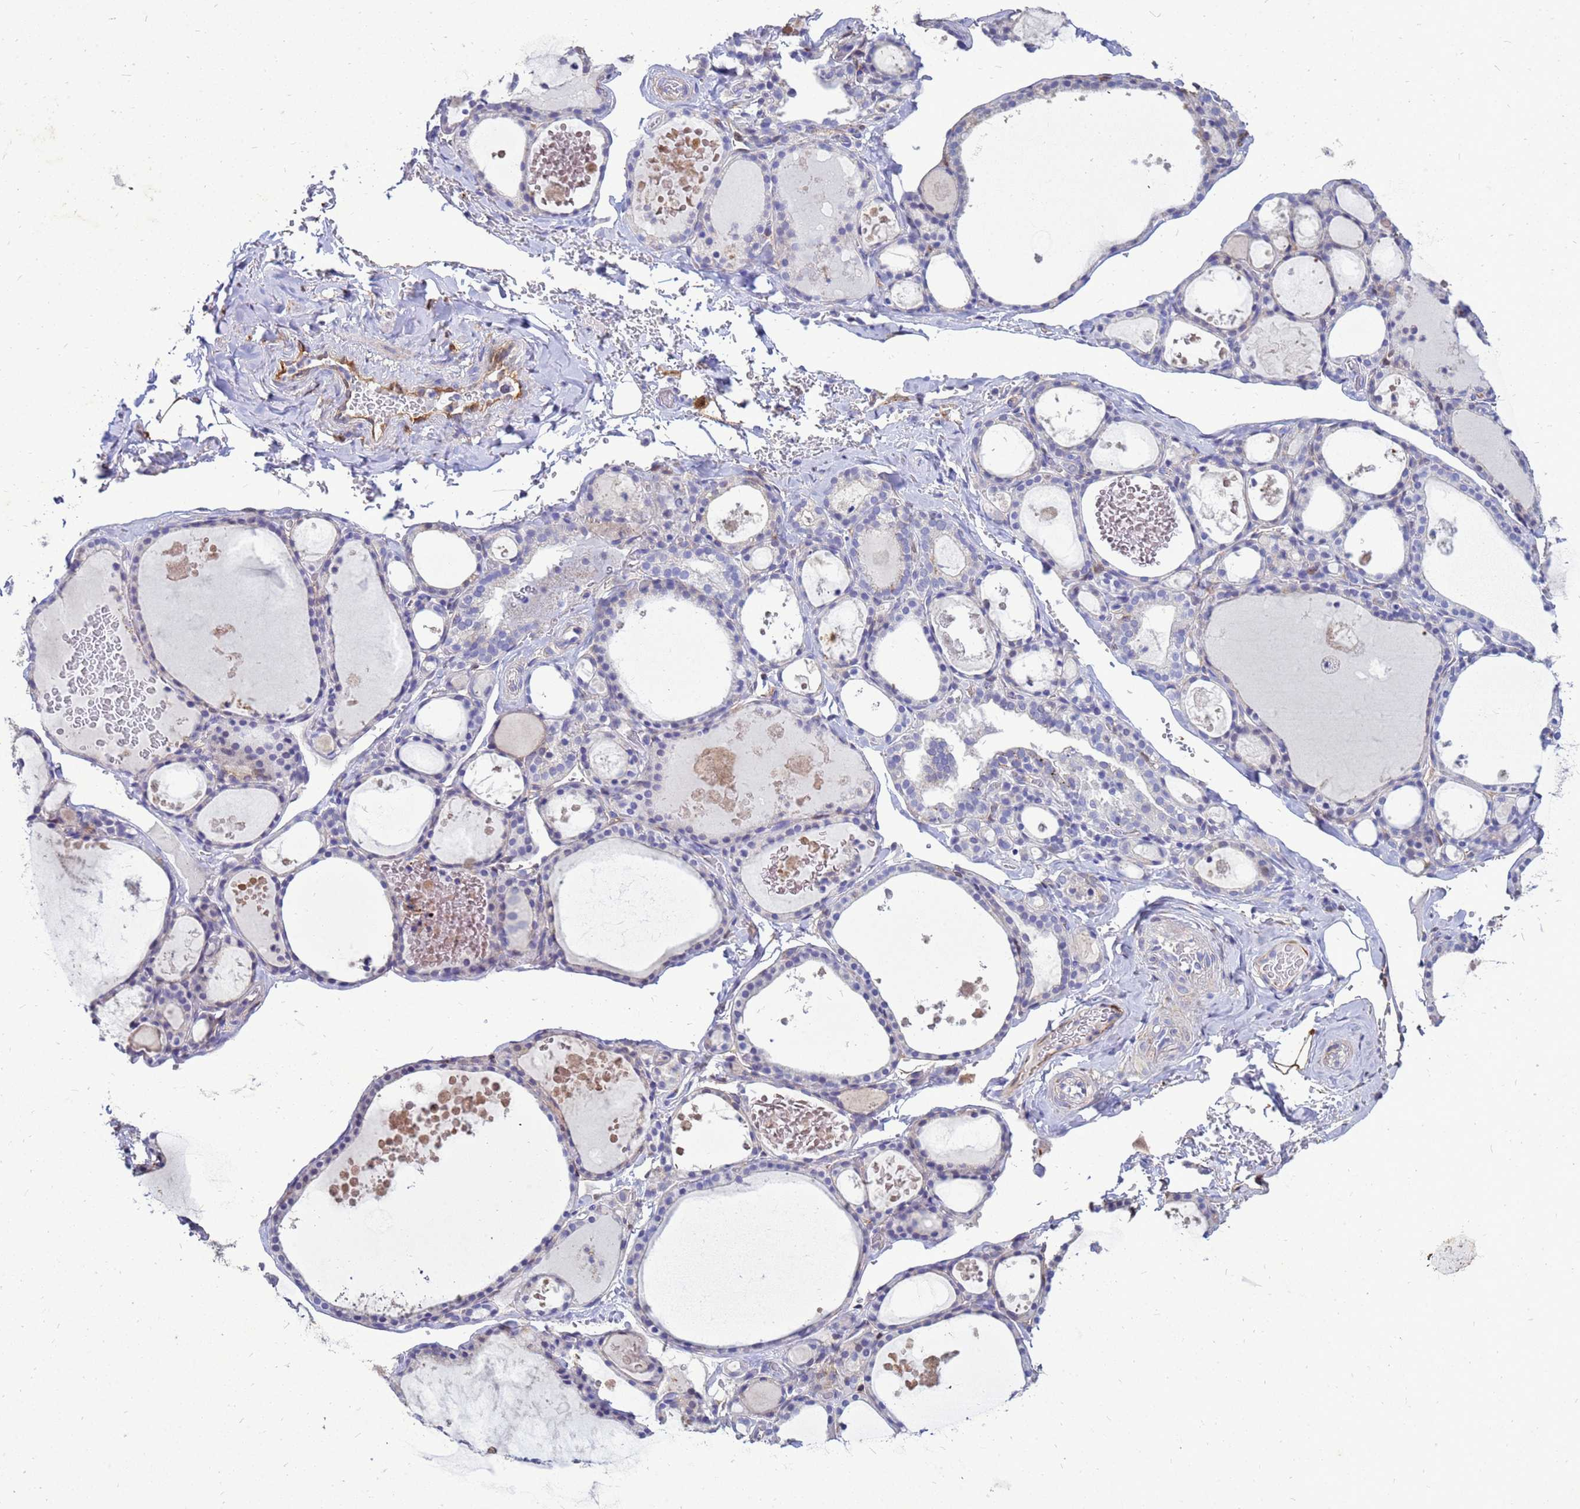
{"staining": {"intensity": "negative", "quantity": "none", "location": "none"}, "tissue": "thyroid gland", "cell_type": "Glandular cells", "image_type": "normal", "snomed": [{"axis": "morphology", "description": "Normal tissue, NOS"}, {"axis": "topography", "description": "Thyroid gland"}], "caption": "A micrograph of thyroid gland stained for a protein shows no brown staining in glandular cells. (DAB (3,3'-diaminobenzidine) immunohistochemistry visualized using brightfield microscopy, high magnification).", "gene": "AKR1C1", "patient": {"sex": "male", "age": 56}}